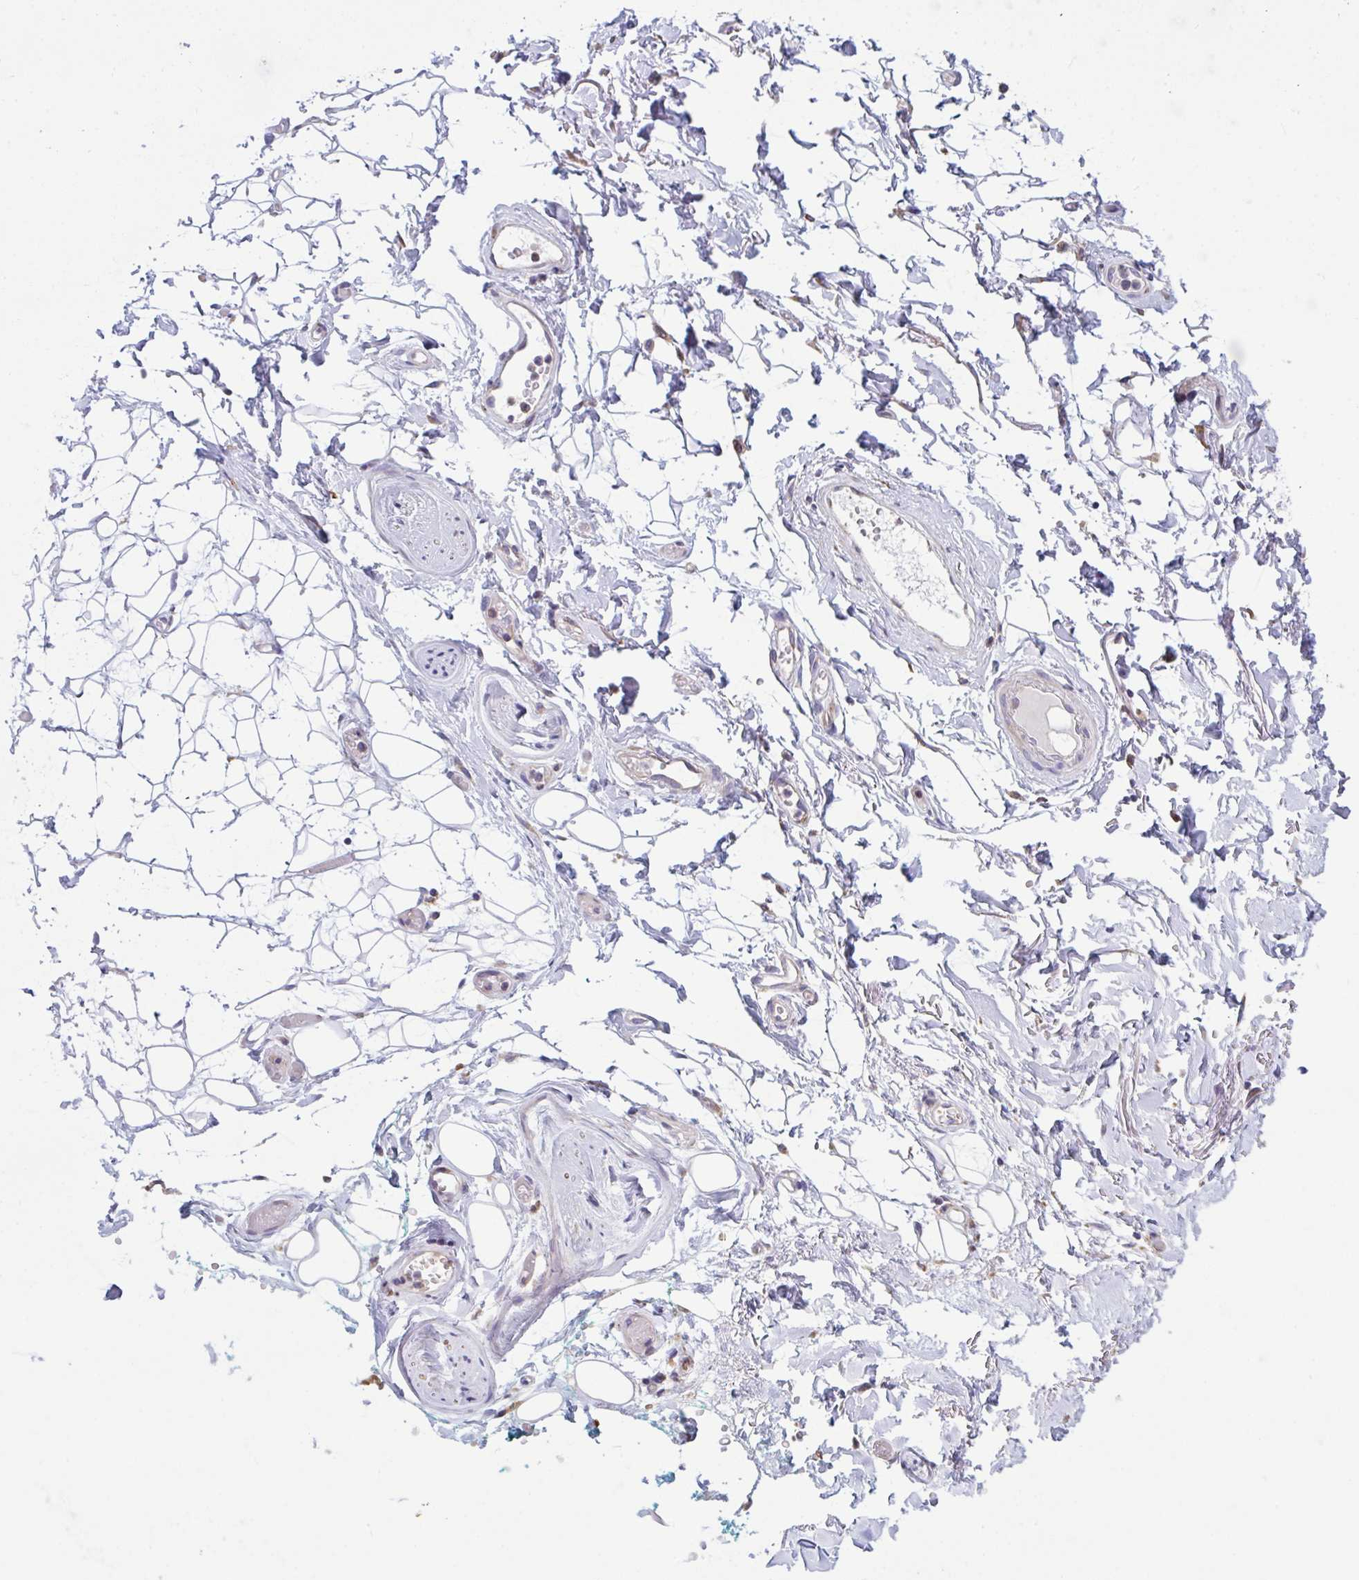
{"staining": {"intensity": "negative", "quantity": "none", "location": "none"}, "tissue": "adipose tissue", "cell_type": "Adipocytes", "image_type": "normal", "snomed": [{"axis": "morphology", "description": "Normal tissue, NOS"}, {"axis": "topography", "description": "Anal"}, {"axis": "topography", "description": "Peripheral nerve tissue"}], "caption": "A photomicrograph of adipose tissue stained for a protein reveals no brown staining in adipocytes.", "gene": "MYMK", "patient": {"sex": "male", "age": 78}}